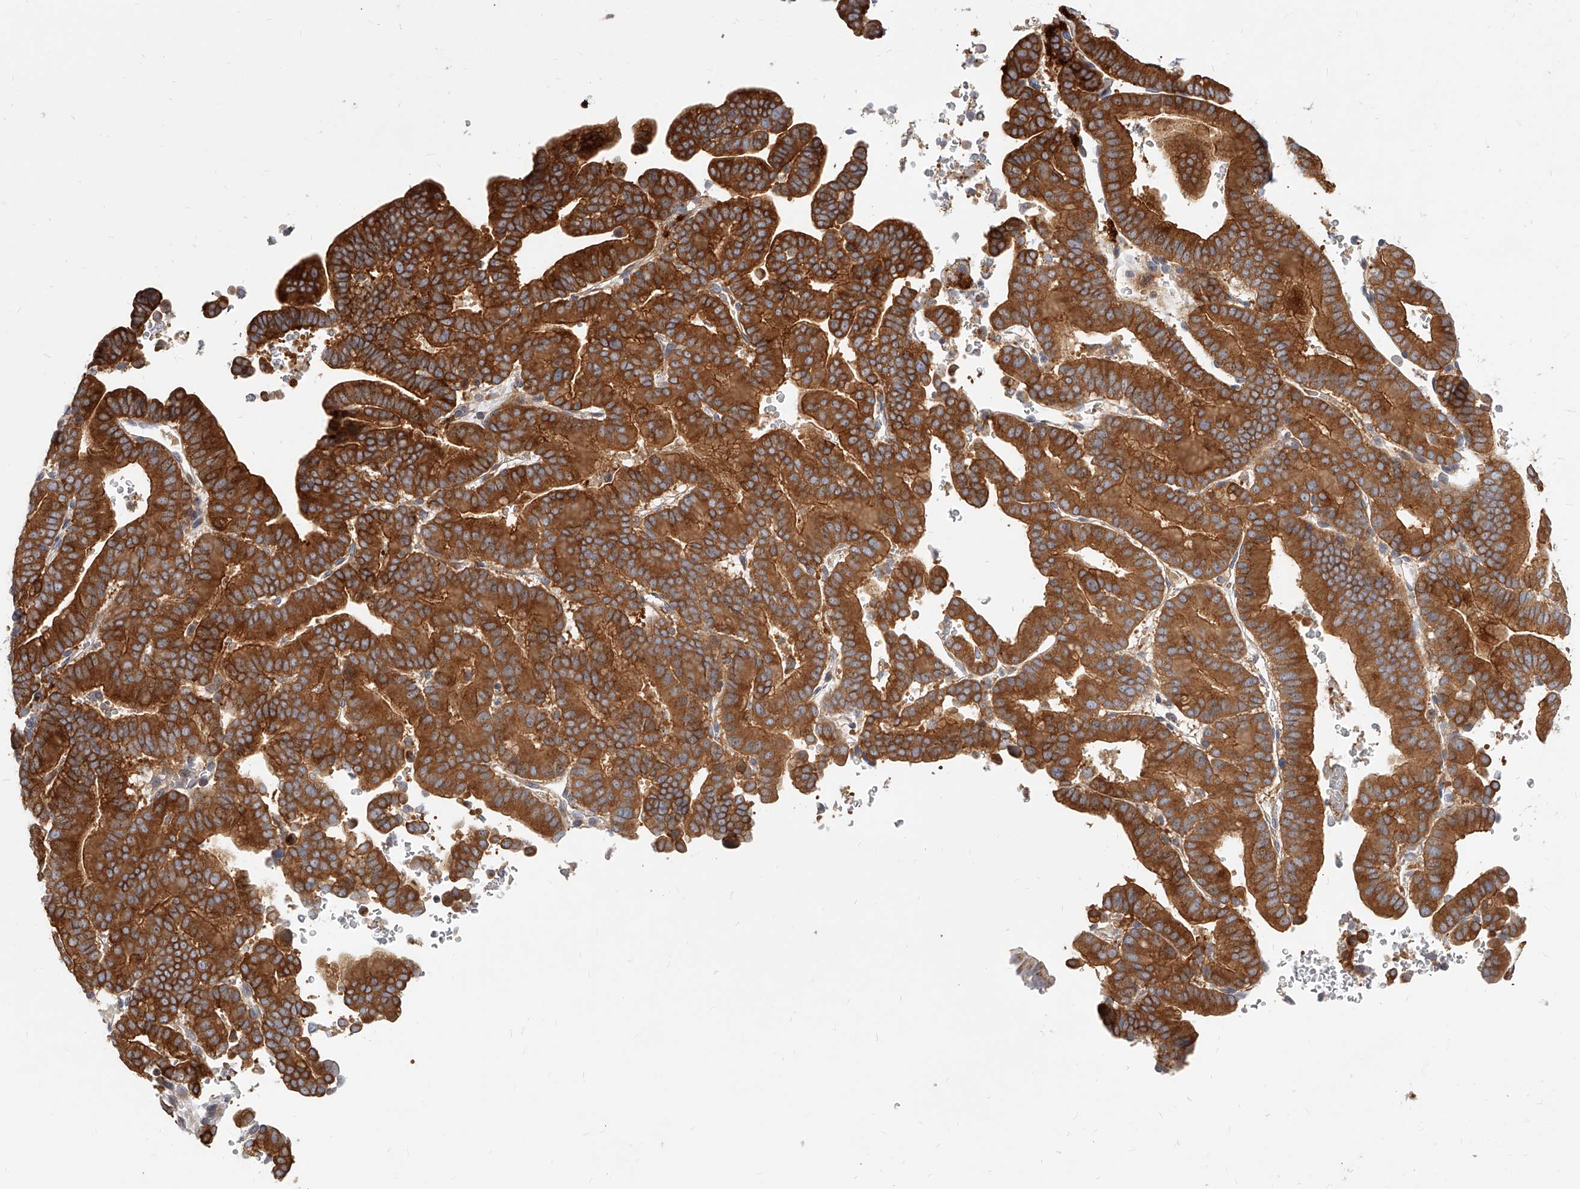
{"staining": {"intensity": "strong", "quantity": ">75%", "location": "cytoplasmic/membranous"}, "tissue": "liver cancer", "cell_type": "Tumor cells", "image_type": "cancer", "snomed": [{"axis": "morphology", "description": "Cholangiocarcinoma"}, {"axis": "topography", "description": "Liver"}], "caption": "Strong cytoplasmic/membranous protein expression is identified in approximately >75% of tumor cells in liver cancer. (Stains: DAB (3,3'-diaminobenzidine) in brown, nuclei in blue, Microscopy: brightfield microscopy at high magnification).", "gene": "SLC37A1", "patient": {"sex": "female", "age": 75}}